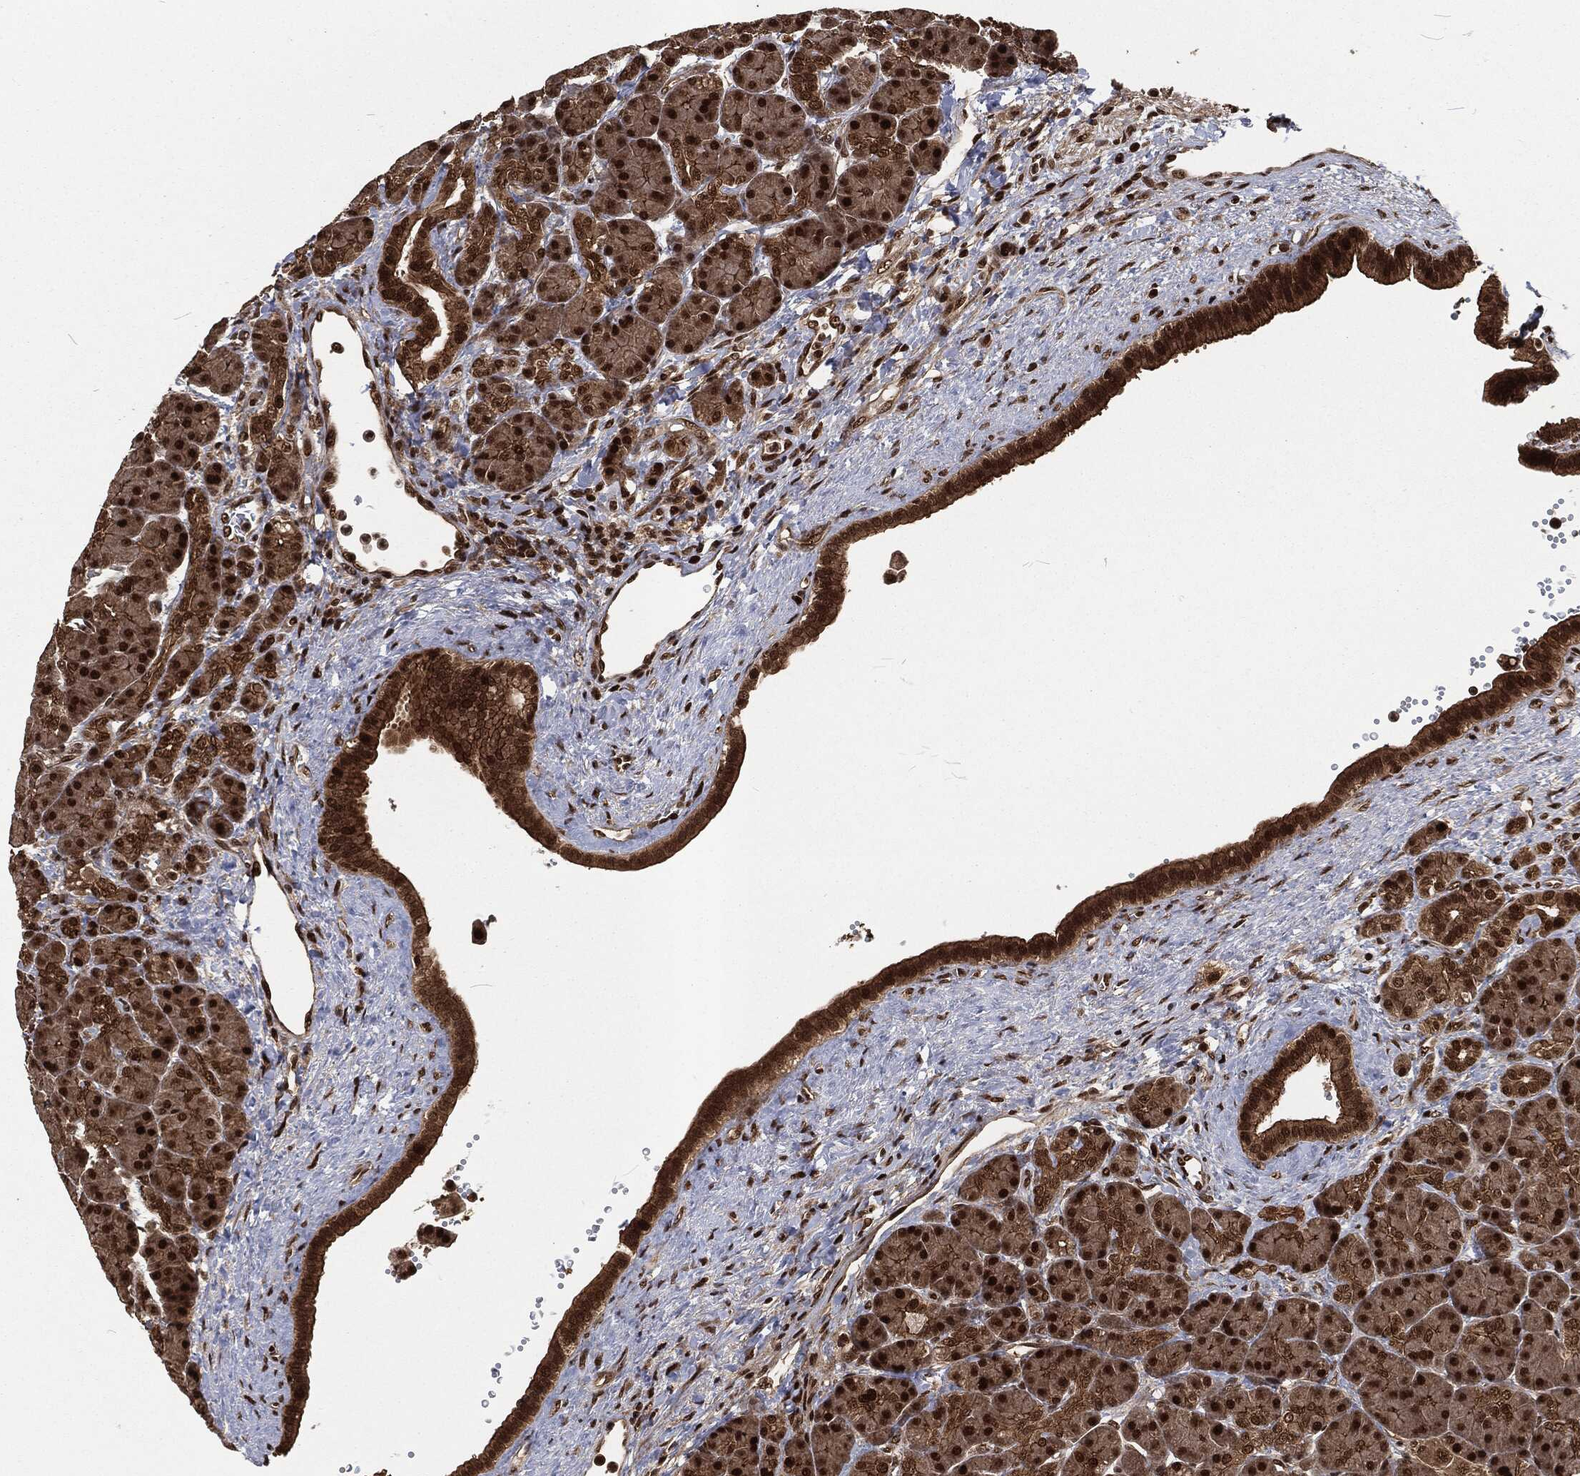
{"staining": {"intensity": "strong", "quantity": ">75%", "location": "nuclear"}, "tissue": "pancreas", "cell_type": "Exocrine glandular cells", "image_type": "normal", "snomed": [{"axis": "morphology", "description": "Normal tissue, NOS"}, {"axis": "topography", "description": "Pancreas"}], "caption": "This photomicrograph displays IHC staining of unremarkable human pancreas, with high strong nuclear expression in approximately >75% of exocrine glandular cells.", "gene": "NGRN", "patient": {"sex": "female", "age": 63}}